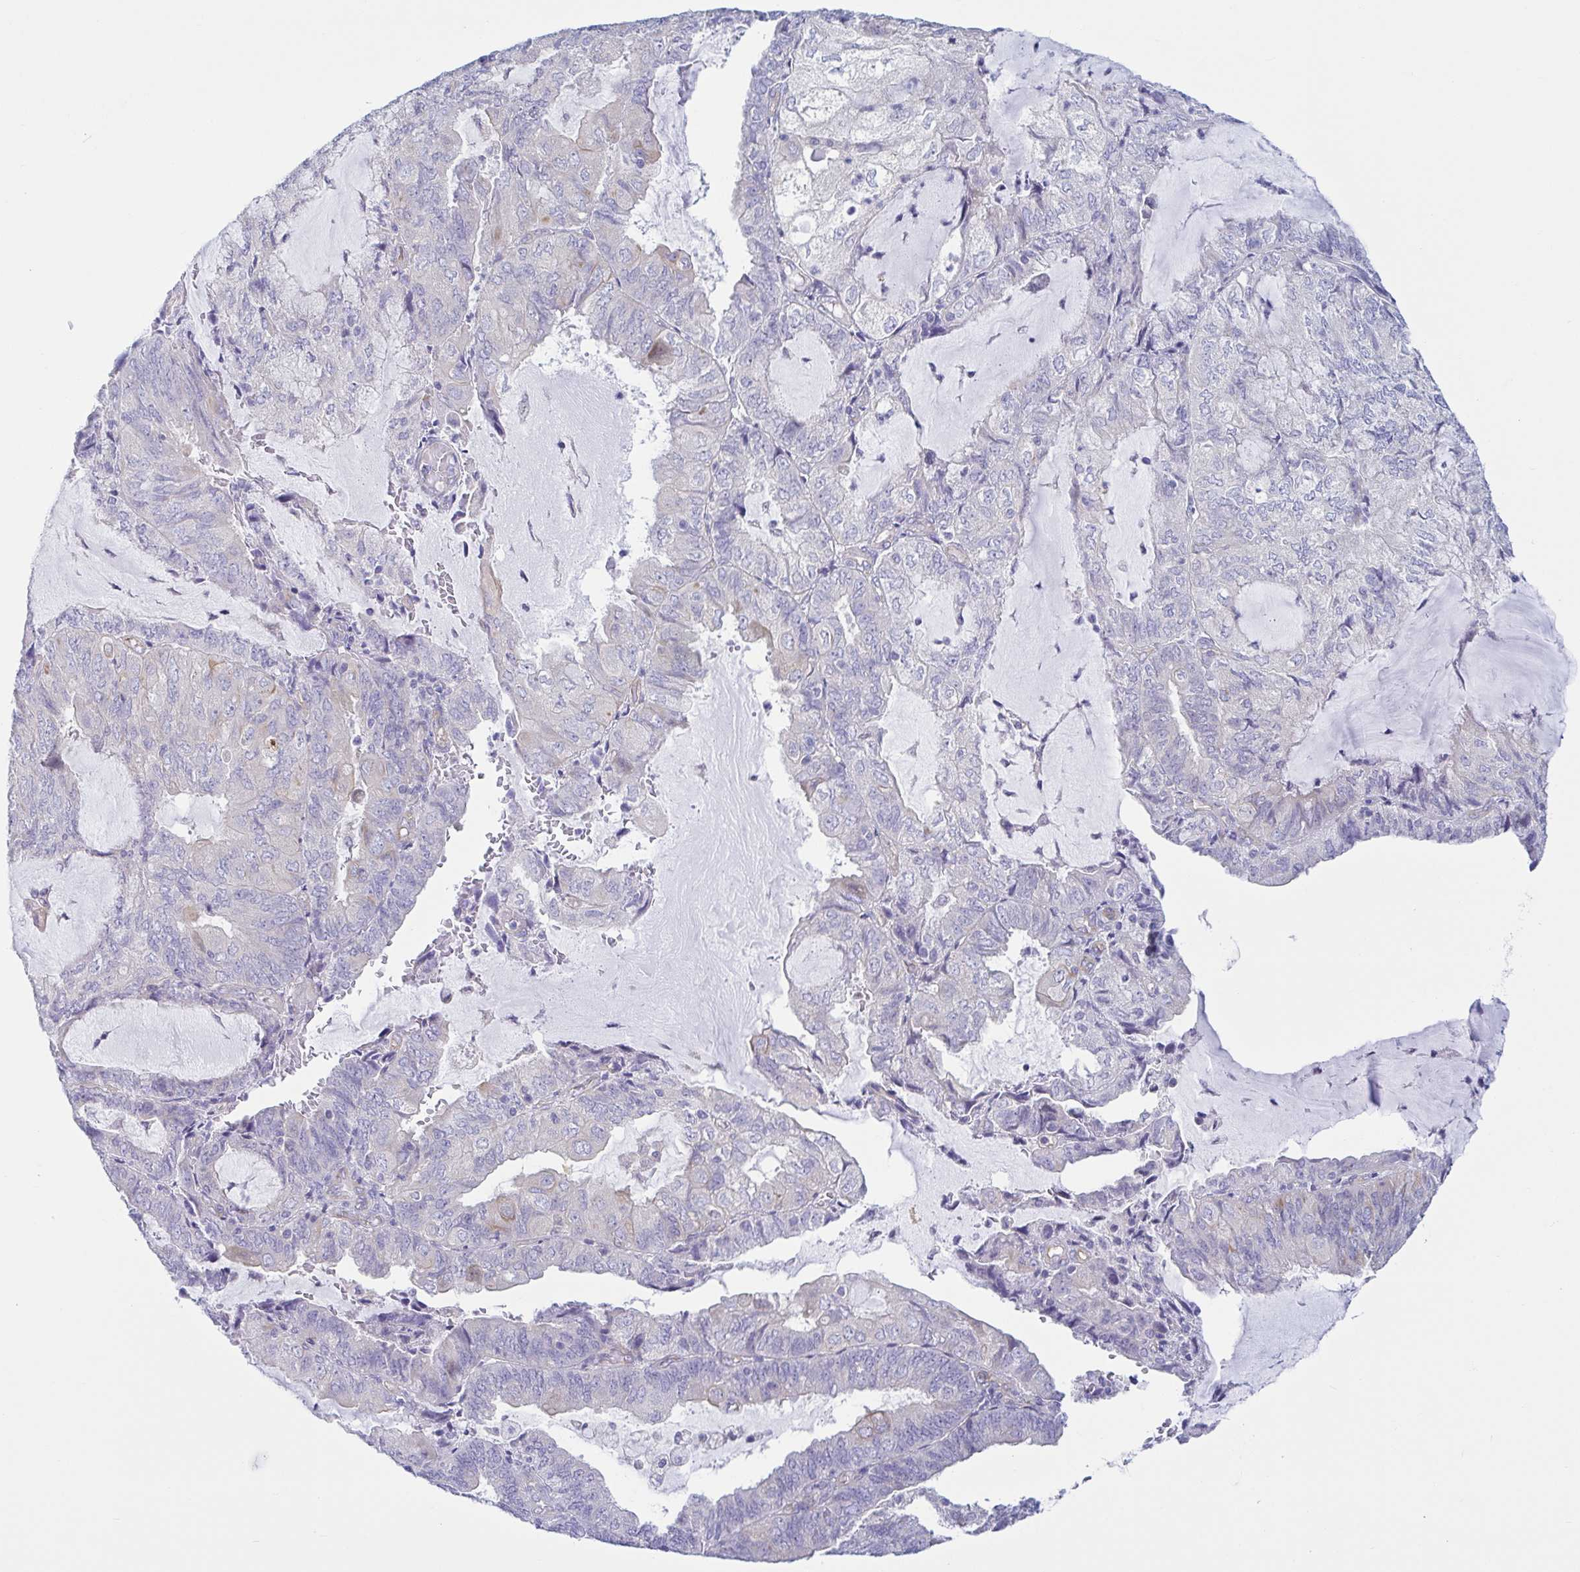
{"staining": {"intensity": "negative", "quantity": "none", "location": "none"}, "tissue": "endometrial cancer", "cell_type": "Tumor cells", "image_type": "cancer", "snomed": [{"axis": "morphology", "description": "Adenocarcinoma, NOS"}, {"axis": "topography", "description": "Endometrium"}], "caption": "This is an immunohistochemistry (IHC) image of endometrial cancer (adenocarcinoma). There is no positivity in tumor cells.", "gene": "TNNI2", "patient": {"sex": "female", "age": 81}}